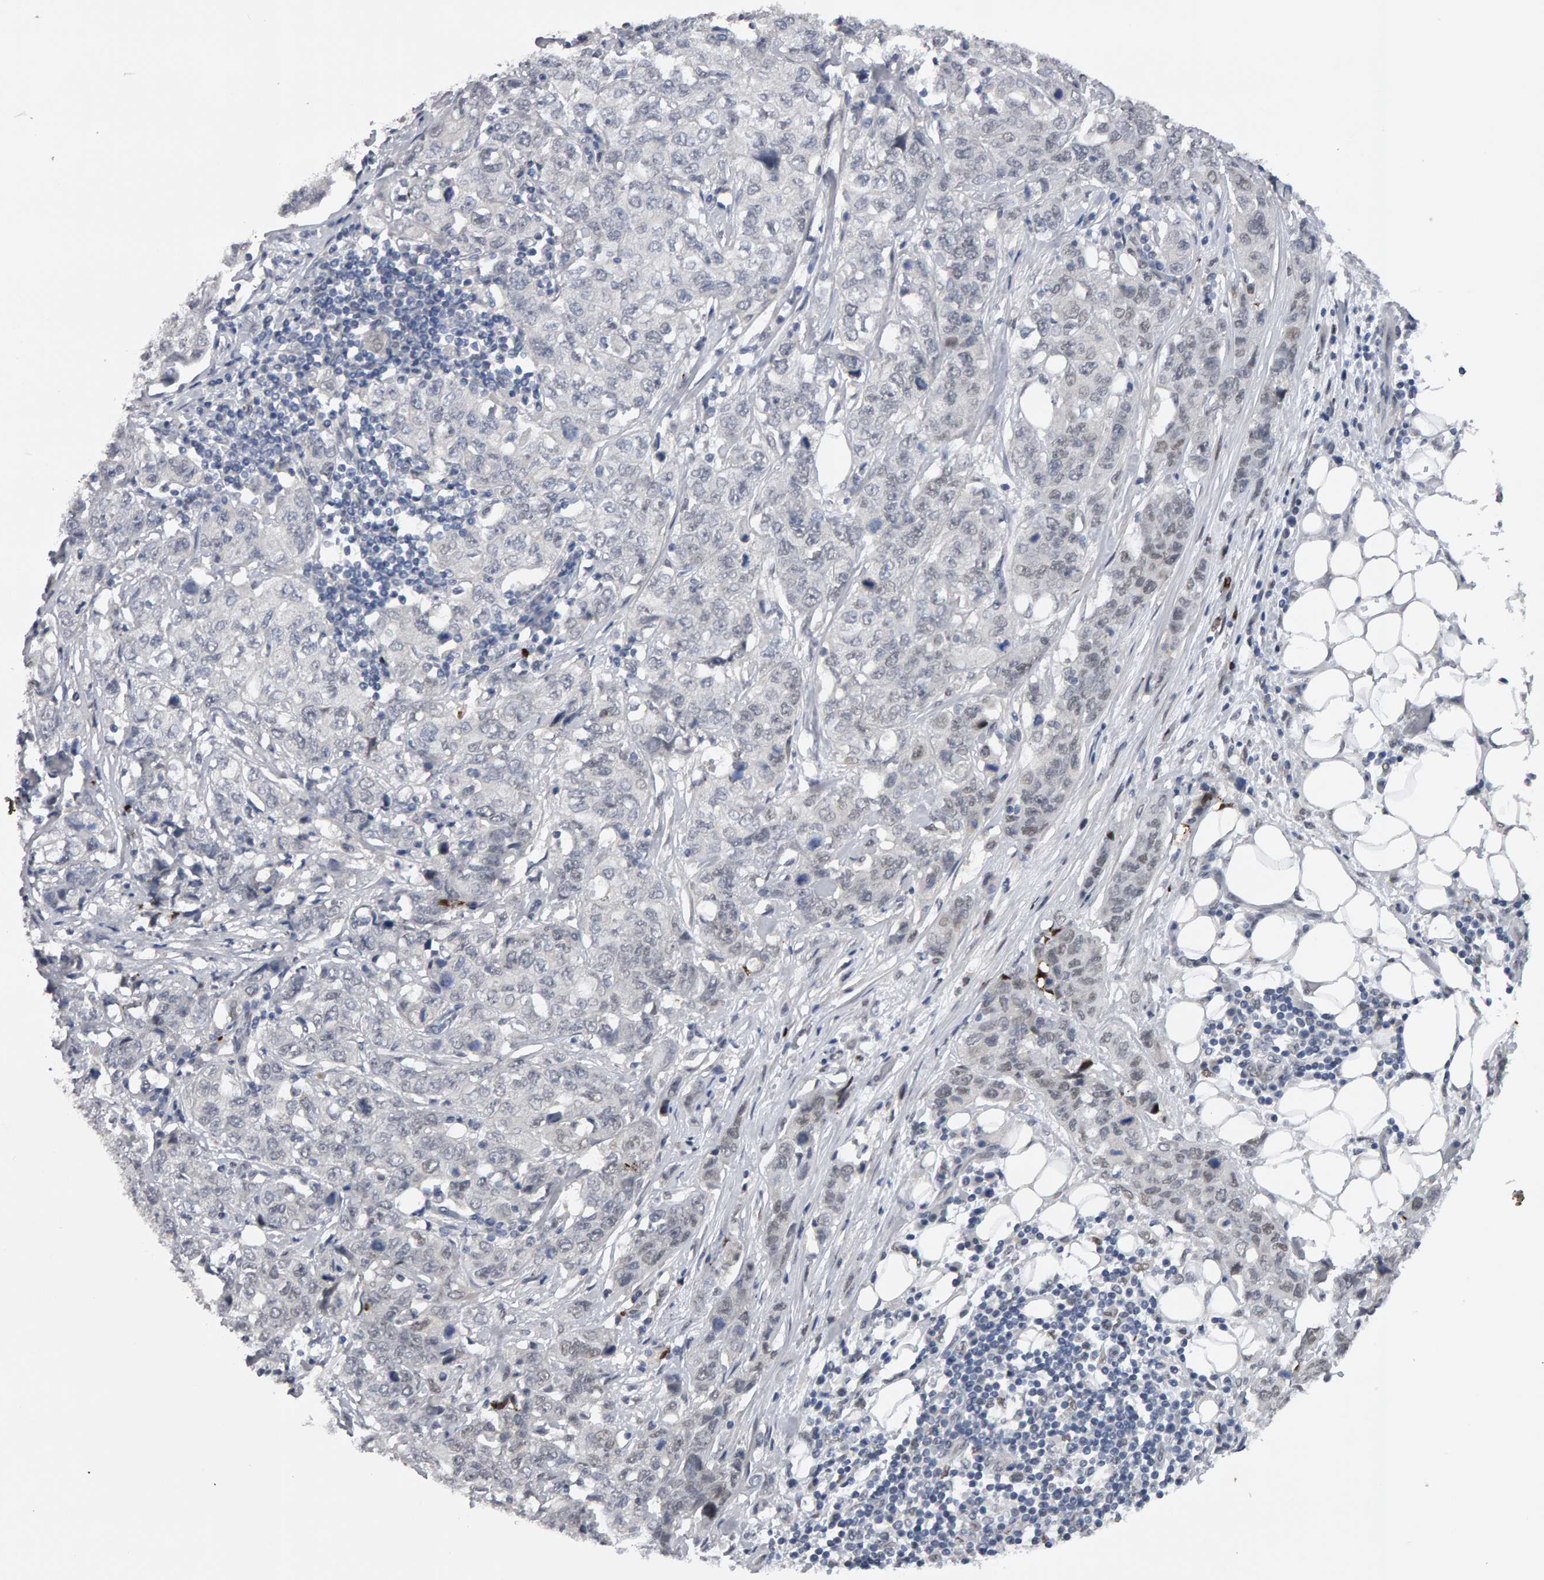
{"staining": {"intensity": "negative", "quantity": "none", "location": "none"}, "tissue": "stomach cancer", "cell_type": "Tumor cells", "image_type": "cancer", "snomed": [{"axis": "morphology", "description": "Adenocarcinoma, NOS"}, {"axis": "topography", "description": "Stomach"}], "caption": "The immunohistochemistry histopathology image has no significant positivity in tumor cells of adenocarcinoma (stomach) tissue.", "gene": "IPO8", "patient": {"sex": "male", "age": 48}}